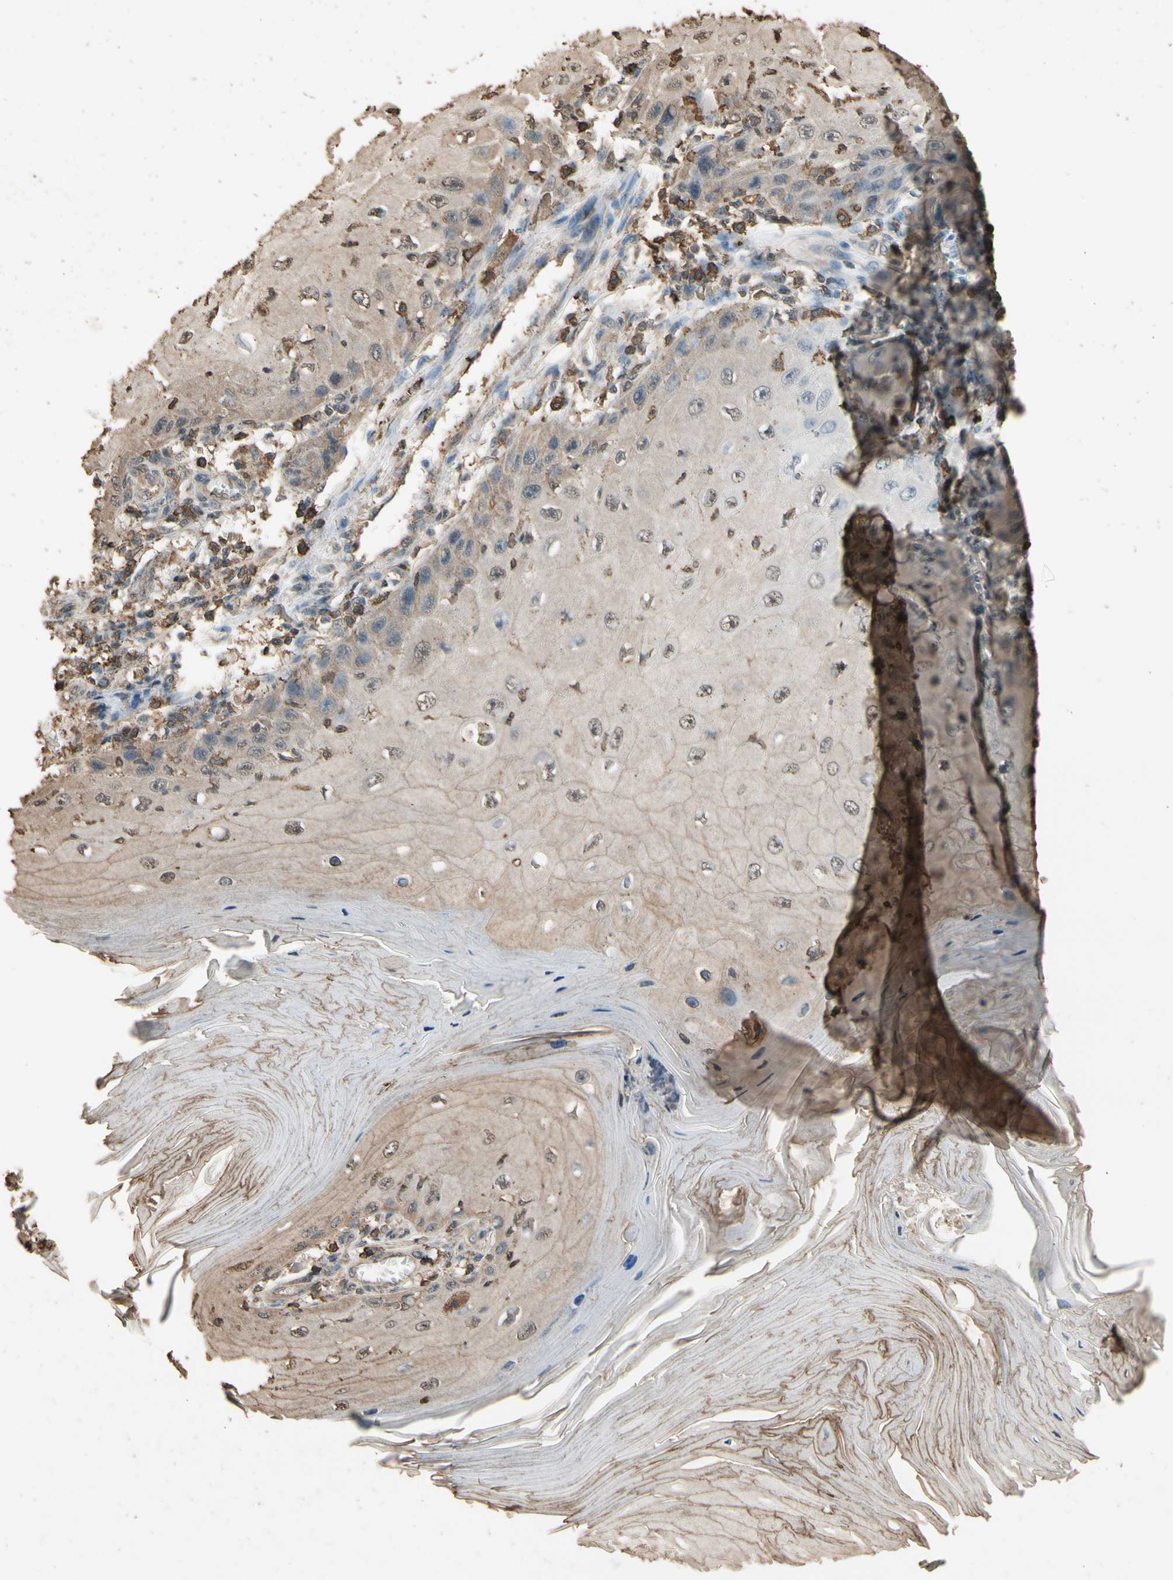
{"staining": {"intensity": "moderate", "quantity": ">75%", "location": "cytoplasmic/membranous,nuclear"}, "tissue": "skin cancer", "cell_type": "Tumor cells", "image_type": "cancer", "snomed": [{"axis": "morphology", "description": "Squamous cell carcinoma, NOS"}, {"axis": "topography", "description": "Skin"}], "caption": "The micrograph displays a brown stain indicating the presence of a protein in the cytoplasmic/membranous and nuclear of tumor cells in squamous cell carcinoma (skin).", "gene": "TNFSF13B", "patient": {"sex": "female", "age": 73}}